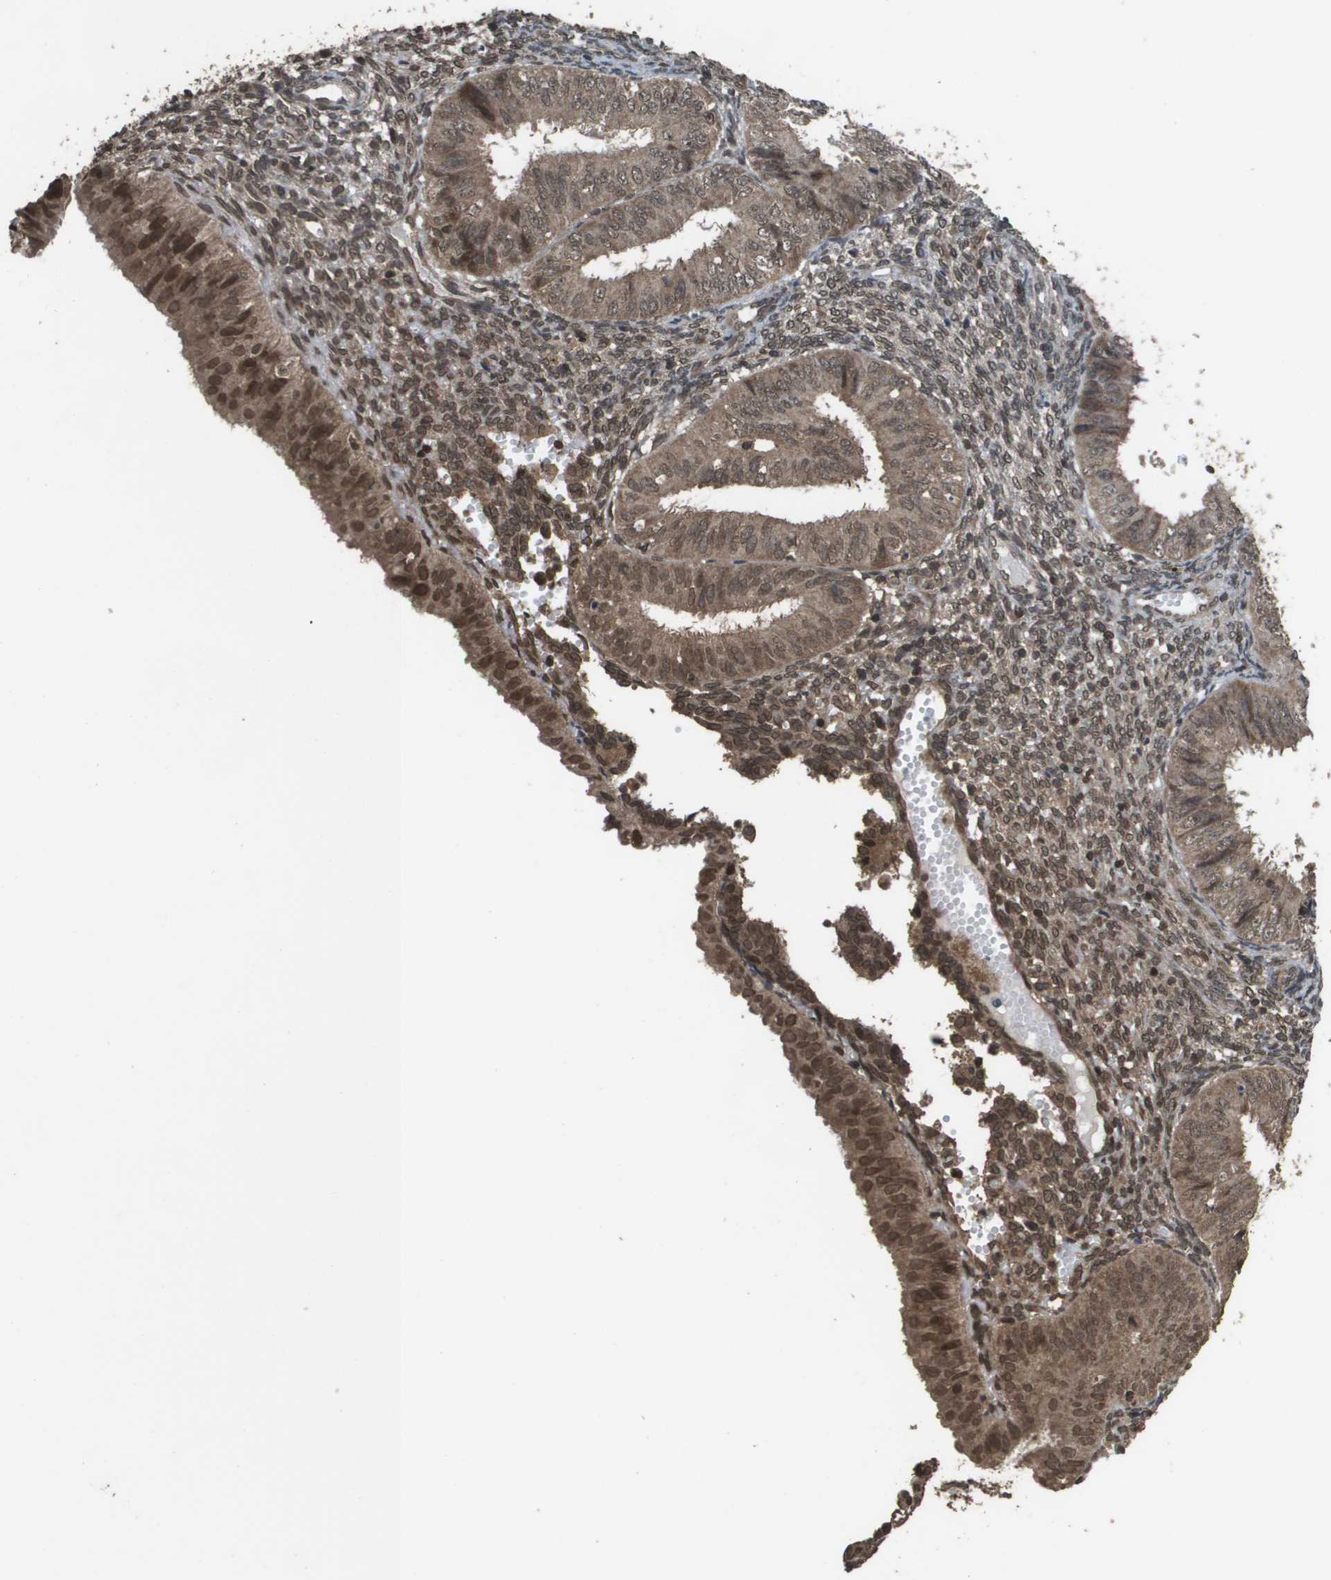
{"staining": {"intensity": "moderate", "quantity": ">75%", "location": "cytoplasmic/membranous,nuclear"}, "tissue": "endometrial cancer", "cell_type": "Tumor cells", "image_type": "cancer", "snomed": [{"axis": "morphology", "description": "Normal tissue, NOS"}, {"axis": "morphology", "description": "Adenocarcinoma, NOS"}, {"axis": "topography", "description": "Endometrium"}], "caption": "Immunohistochemistry (IHC) micrograph of human endometrial adenocarcinoma stained for a protein (brown), which exhibits medium levels of moderate cytoplasmic/membranous and nuclear positivity in approximately >75% of tumor cells.", "gene": "AXIN2", "patient": {"sex": "female", "age": 53}}